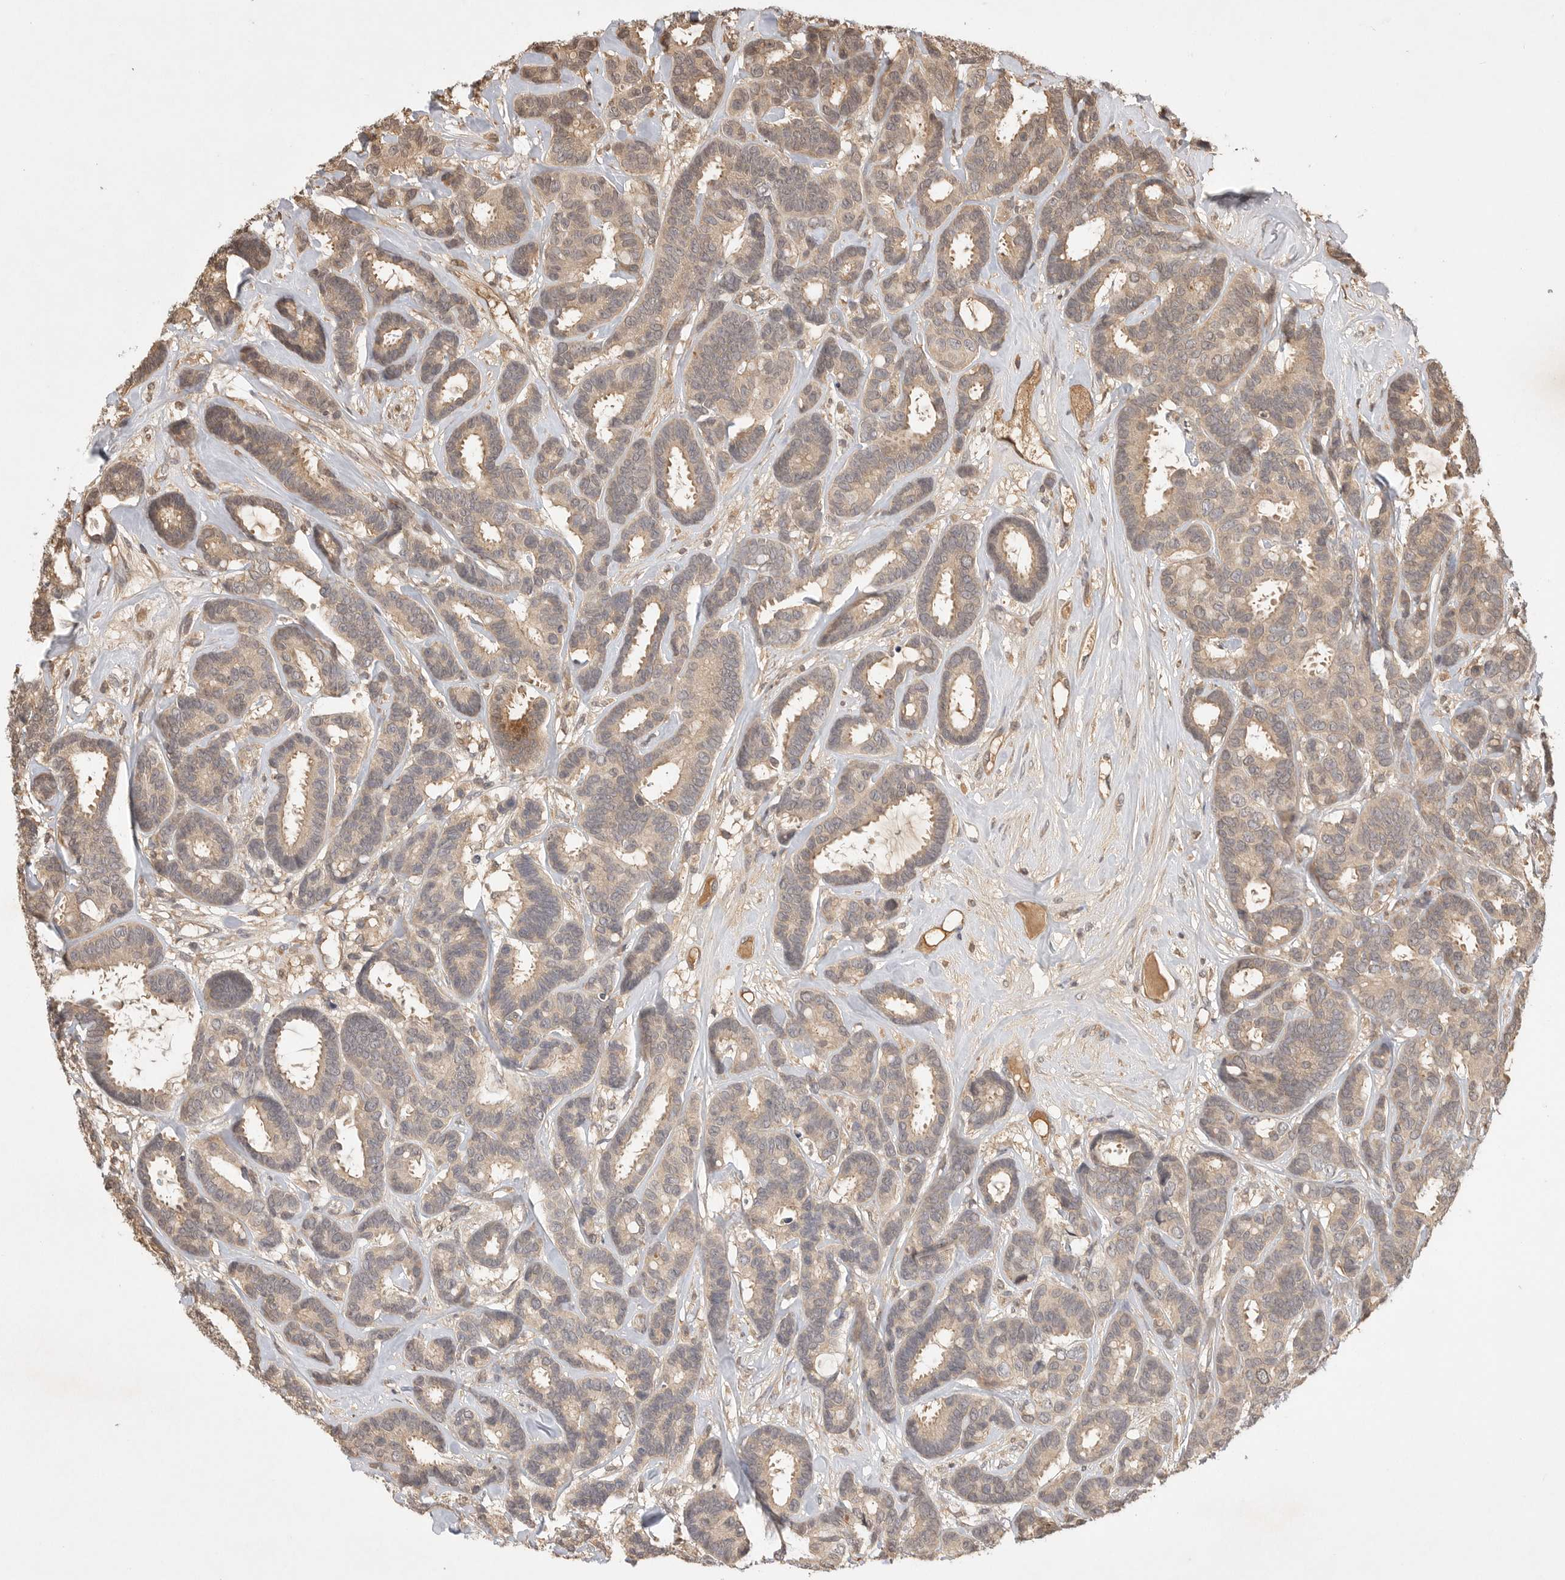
{"staining": {"intensity": "moderate", "quantity": ">75%", "location": "cytoplasmic/membranous"}, "tissue": "breast cancer", "cell_type": "Tumor cells", "image_type": "cancer", "snomed": [{"axis": "morphology", "description": "Duct carcinoma"}, {"axis": "topography", "description": "Breast"}], "caption": "Brown immunohistochemical staining in human breast cancer exhibits moderate cytoplasmic/membranous expression in about >75% of tumor cells. Using DAB (3,3'-diaminobenzidine) (brown) and hematoxylin (blue) stains, captured at high magnification using brightfield microscopy.", "gene": "PRMT3", "patient": {"sex": "female", "age": 87}}